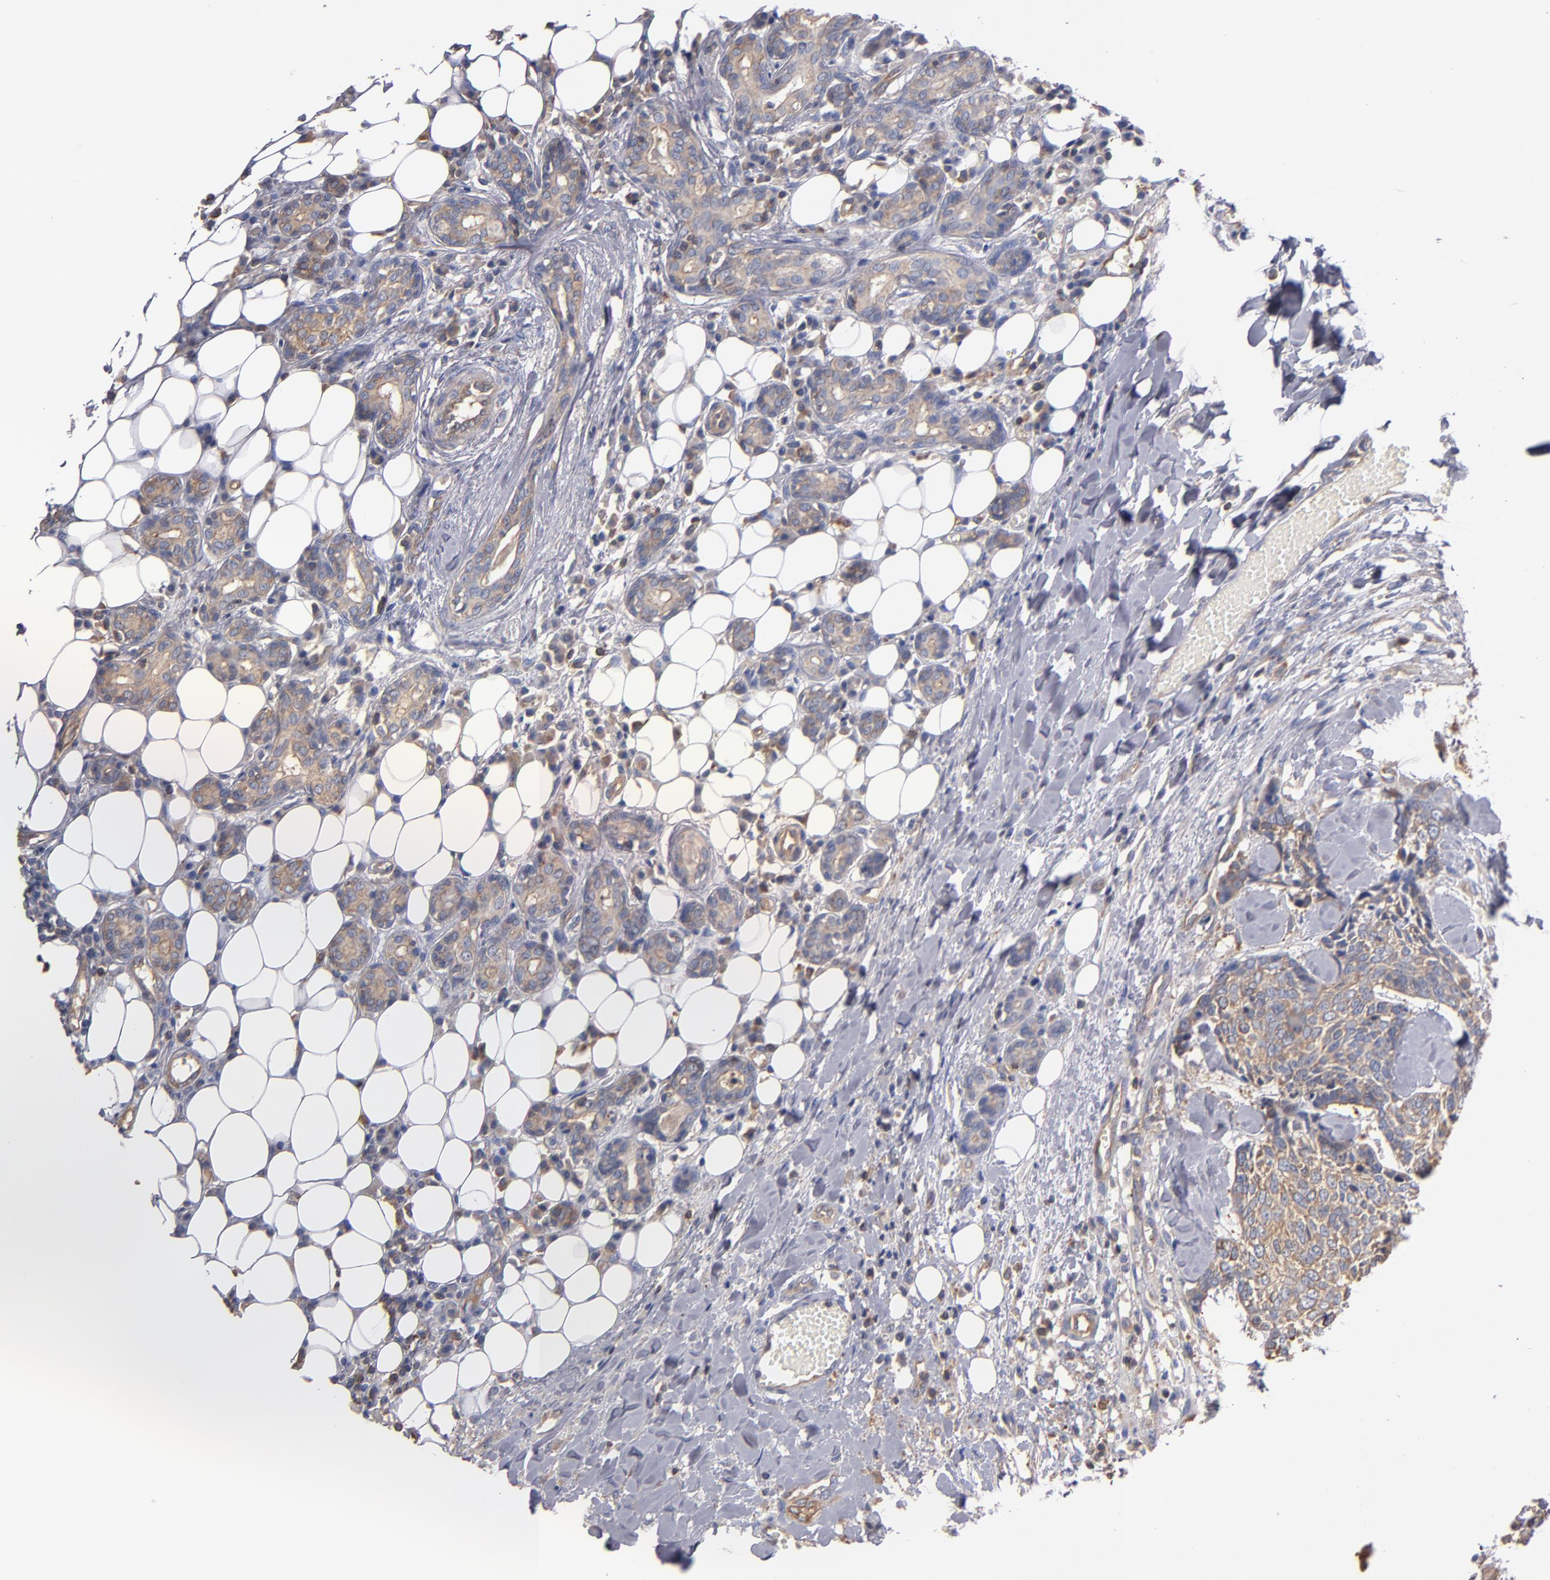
{"staining": {"intensity": "weak", "quantity": "25%-75%", "location": "cytoplasmic/membranous"}, "tissue": "head and neck cancer", "cell_type": "Tumor cells", "image_type": "cancer", "snomed": [{"axis": "morphology", "description": "Squamous cell carcinoma, NOS"}, {"axis": "topography", "description": "Salivary gland"}, {"axis": "topography", "description": "Head-Neck"}], "caption": "An image of head and neck squamous cell carcinoma stained for a protein exhibits weak cytoplasmic/membranous brown staining in tumor cells. (Stains: DAB in brown, nuclei in blue, Microscopy: brightfield microscopy at high magnification).", "gene": "ESYT2", "patient": {"sex": "male", "age": 70}}